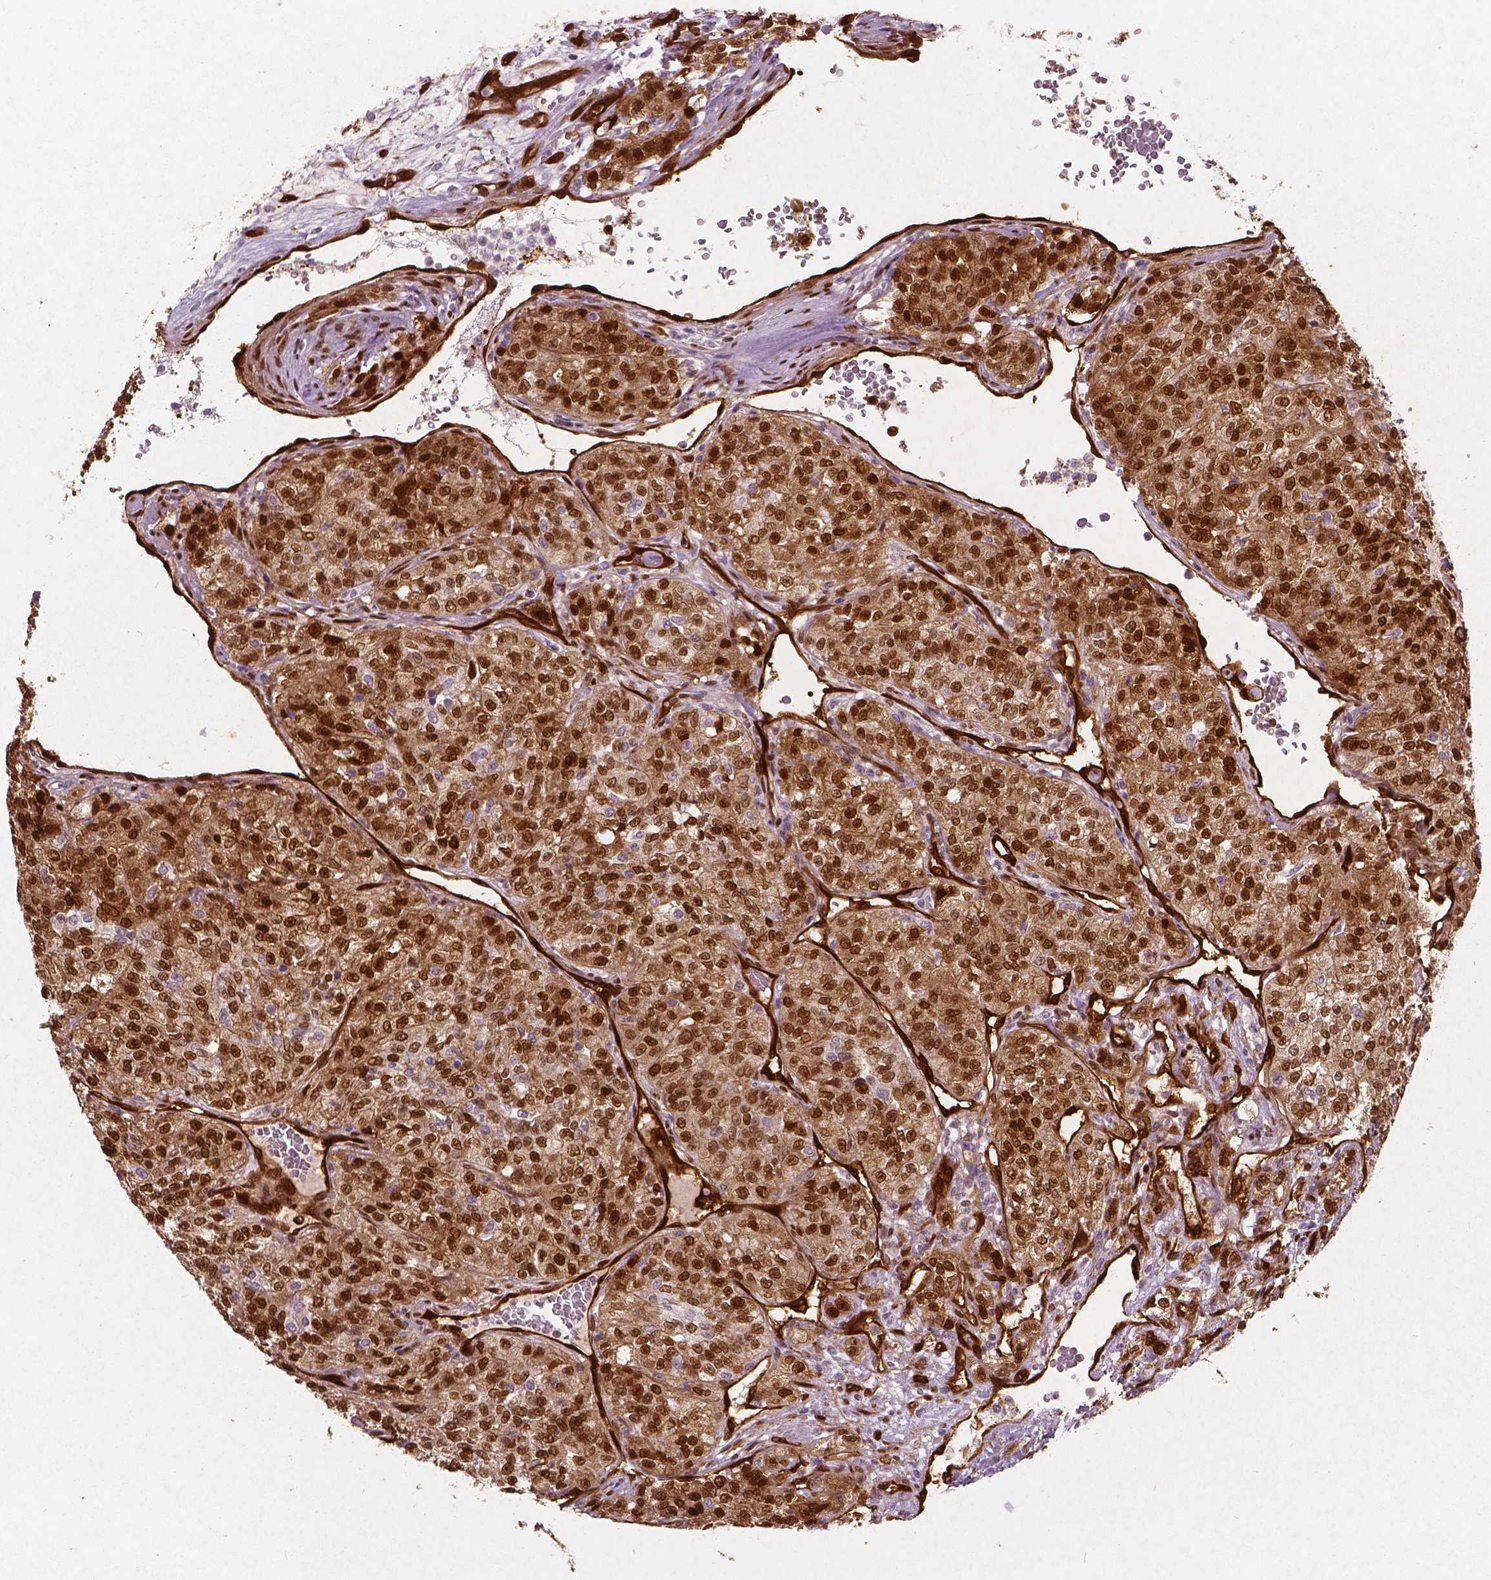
{"staining": {"intensity": "strong", "quantity": ">75%", "location": "cytoplasmic/membranous,nuclear"}, "tissue": "renal cancer", "cell_type": "Tumor cells", "image_type": "cancer", "snomed": [{"axis": "morphology", "description": "Adenocarcinoma, NOS"}, {"axis": "topography", "description": "Kidney"}], "caption": "Protein expression analysis of adenocarcinoma (renal) displays strong cytoplasmic/membranous and nuclear staining in about >75% of tumor cells.", "gene": "WWTR1", "patient": {"sex": "female", "age": 63}}